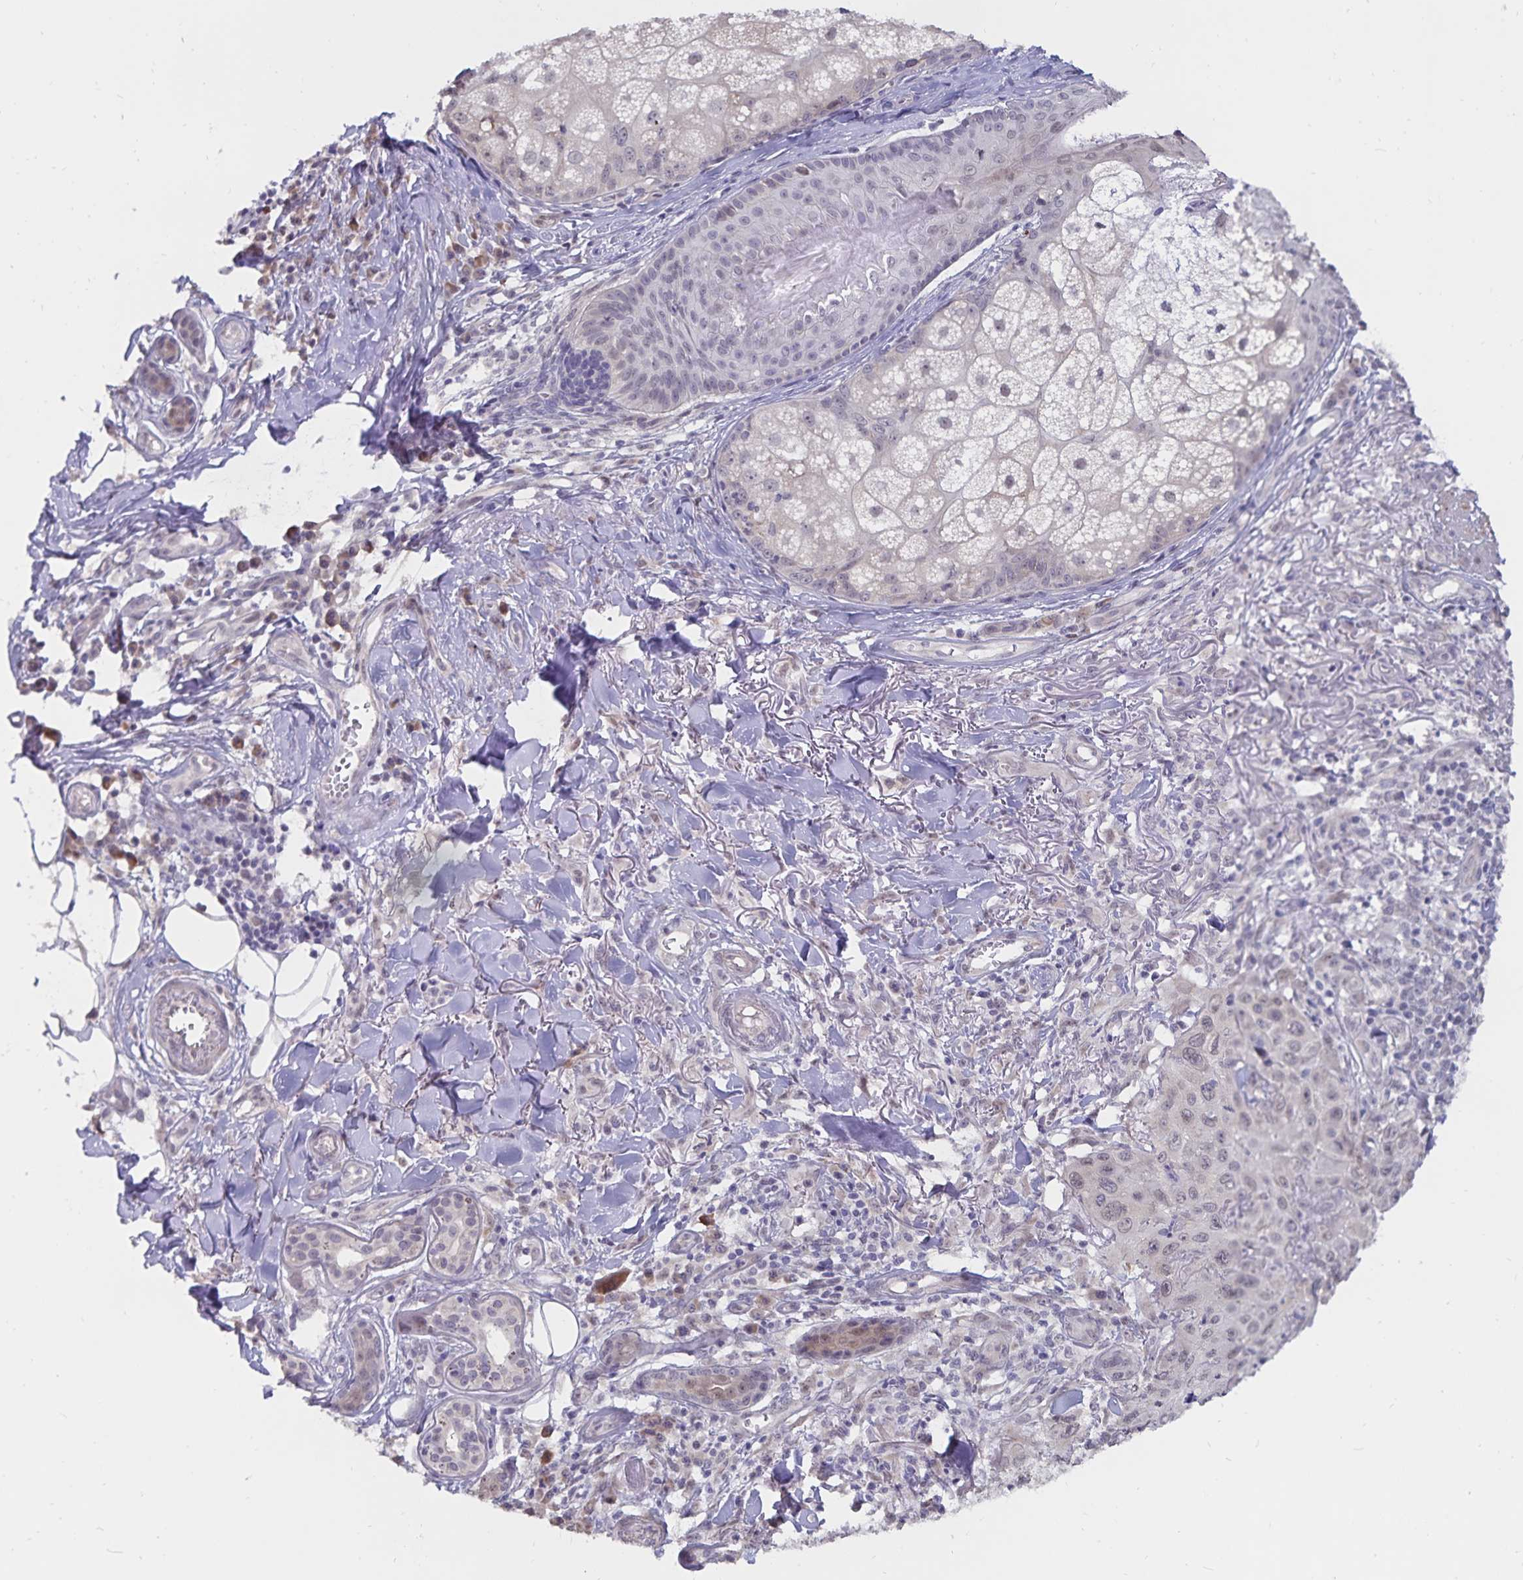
{"staining": {"intensity": "weak", "quantity": "<25%", "location": "nuclear"}, "tissue": "skin cancer", "cell_type": "Tumor cells", "image_type": "cancer", "snomed": [{"axis": "morphology", "description": "Squamous cell carcinoma, NOS"}, {"axis": "topography", "description": "Skin"}], "caption": "Tumor cells are negative for protein expression in human skin cancer (squamous cell carcinoma).", "gene": "ATP2A2", "patient": {"sex": "male", "age": 75}}